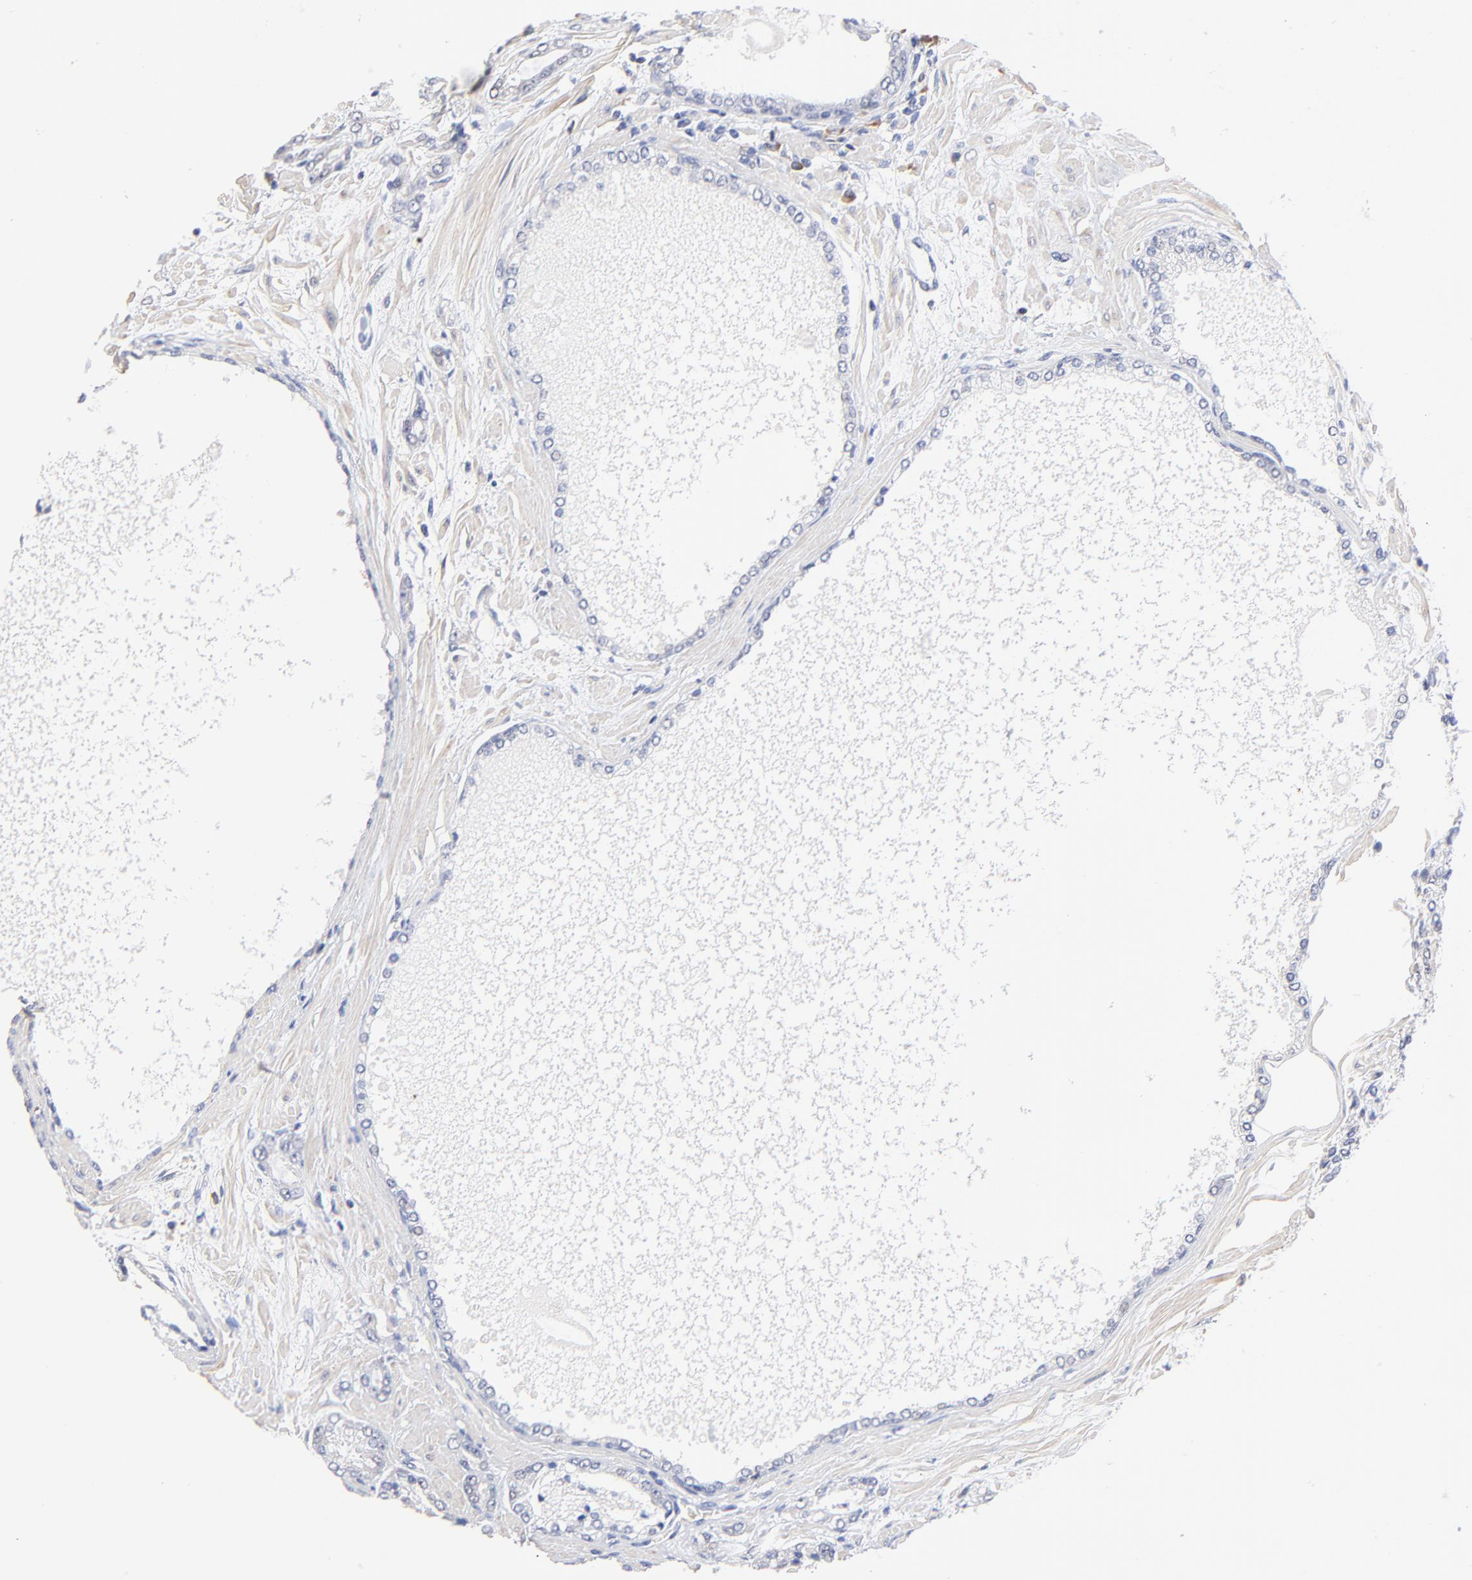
{"staining": {"intensity": "negative", "quantity": "none", "location": "none"}, "tissue": "prostate cancer", "cell_type": "Tumor cells", "image_type": "cancer", "snomed": [{"axis": "morphology", "description": "Adenocarcinoma, High grade"}, {"axis": "topography", "description": "Prostate"}], "caption": "IHC of prostate cancer demonstrates no positivity in tumor cells.", "gene": "TWNK", "patient": {"sex": "male", "age": 71}}